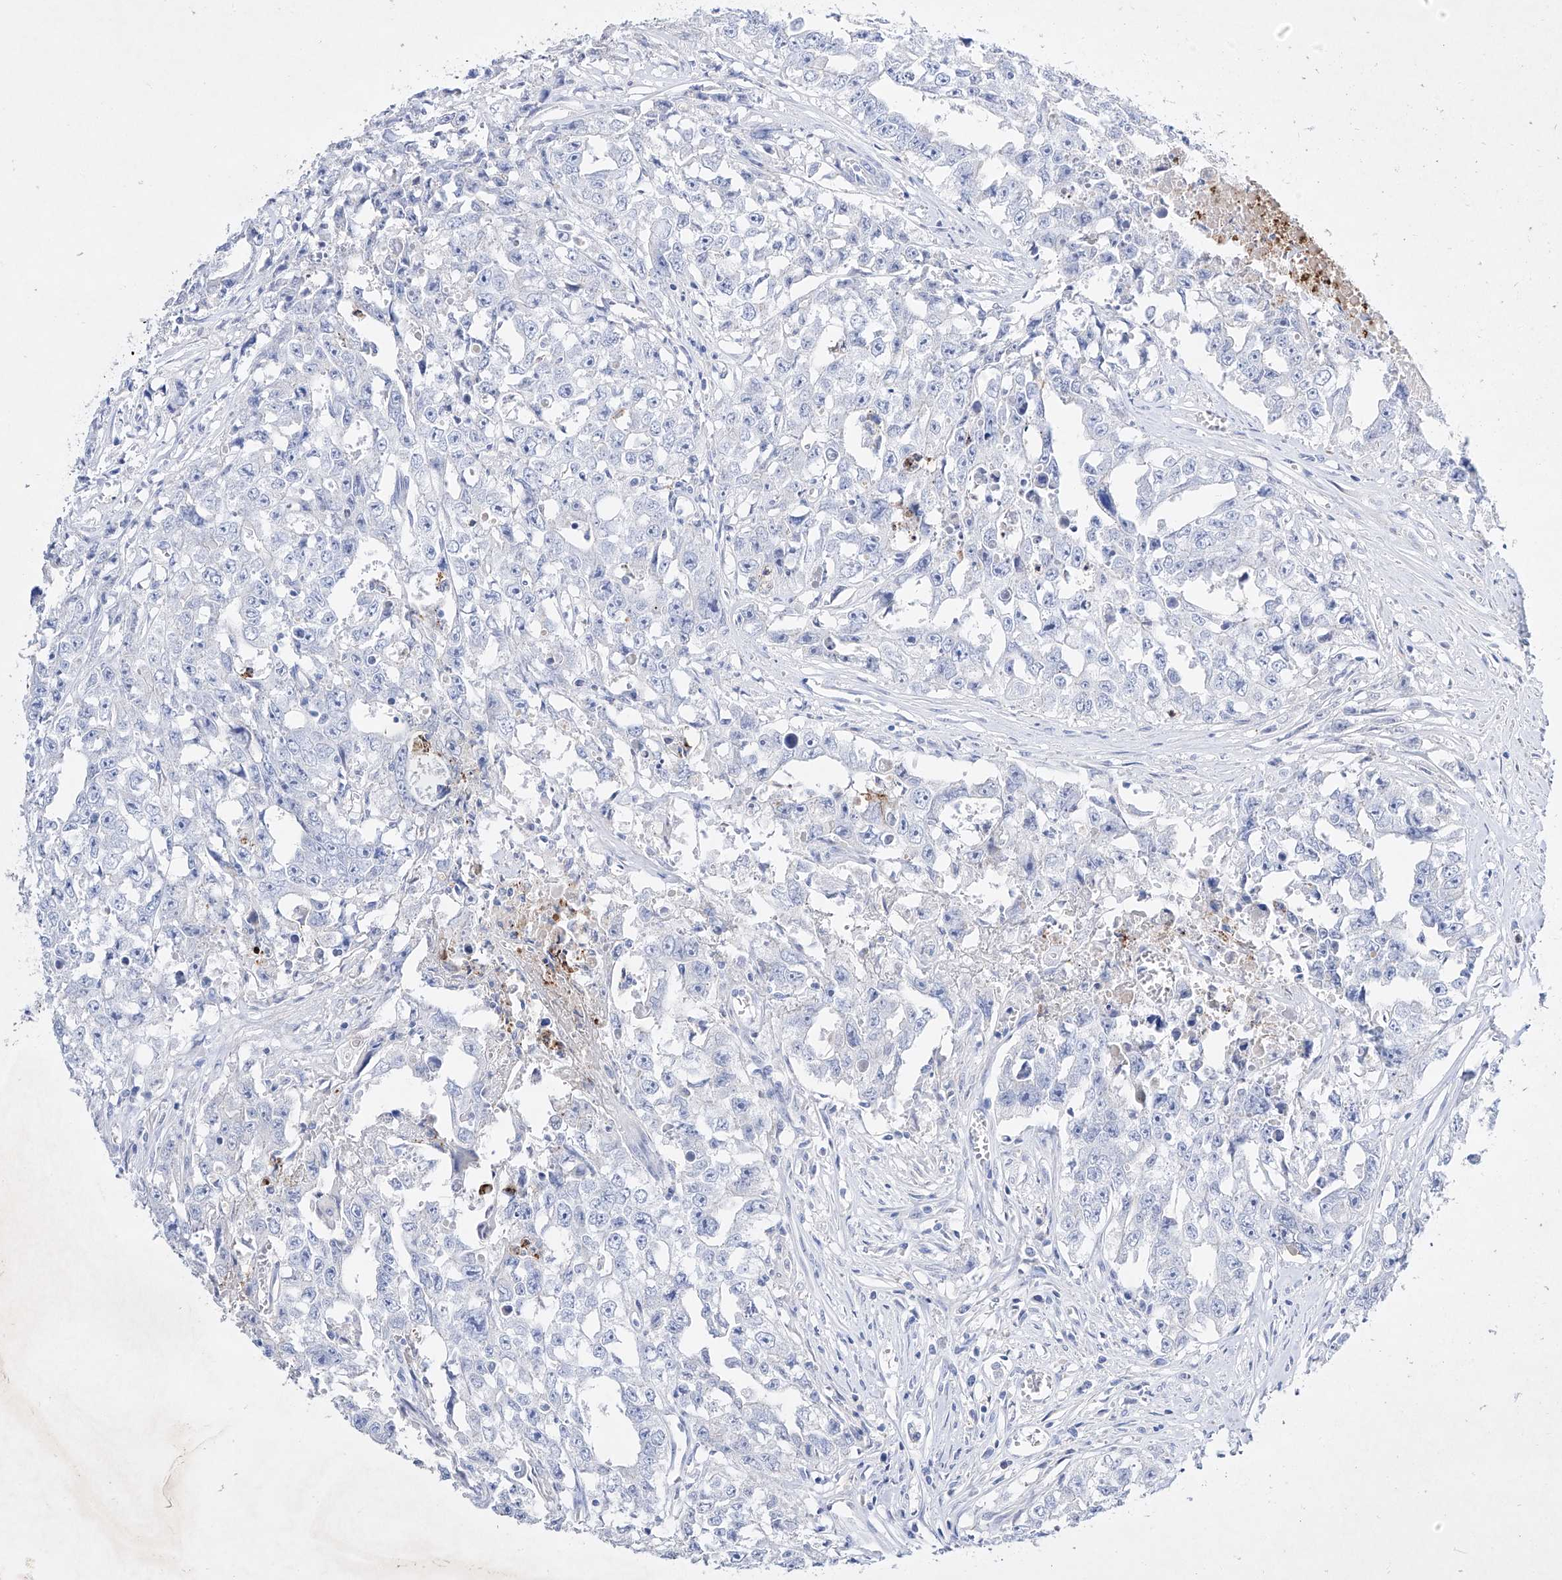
{"staining": {"intensity": "negative", "quantity": "none", "location": "none"}, "tissue": "testis cancer", "cell_type": "Tumor cells", "image_type": "cancer", "snomed": [{"axis": "morphology", "description": "Seminoma, NOS"}, {"axis": "morphology", "description": "Carcinoma, Embryonal, NOS"}, {"axis": "topography", "description": "Testis"}], "caption": "DAB immunohistochemical staining of human testis seminoma reveals no significant staining in tumor cells.", "gene": "TM7SF2", "patient": {"sex": "male", "age": 43}}